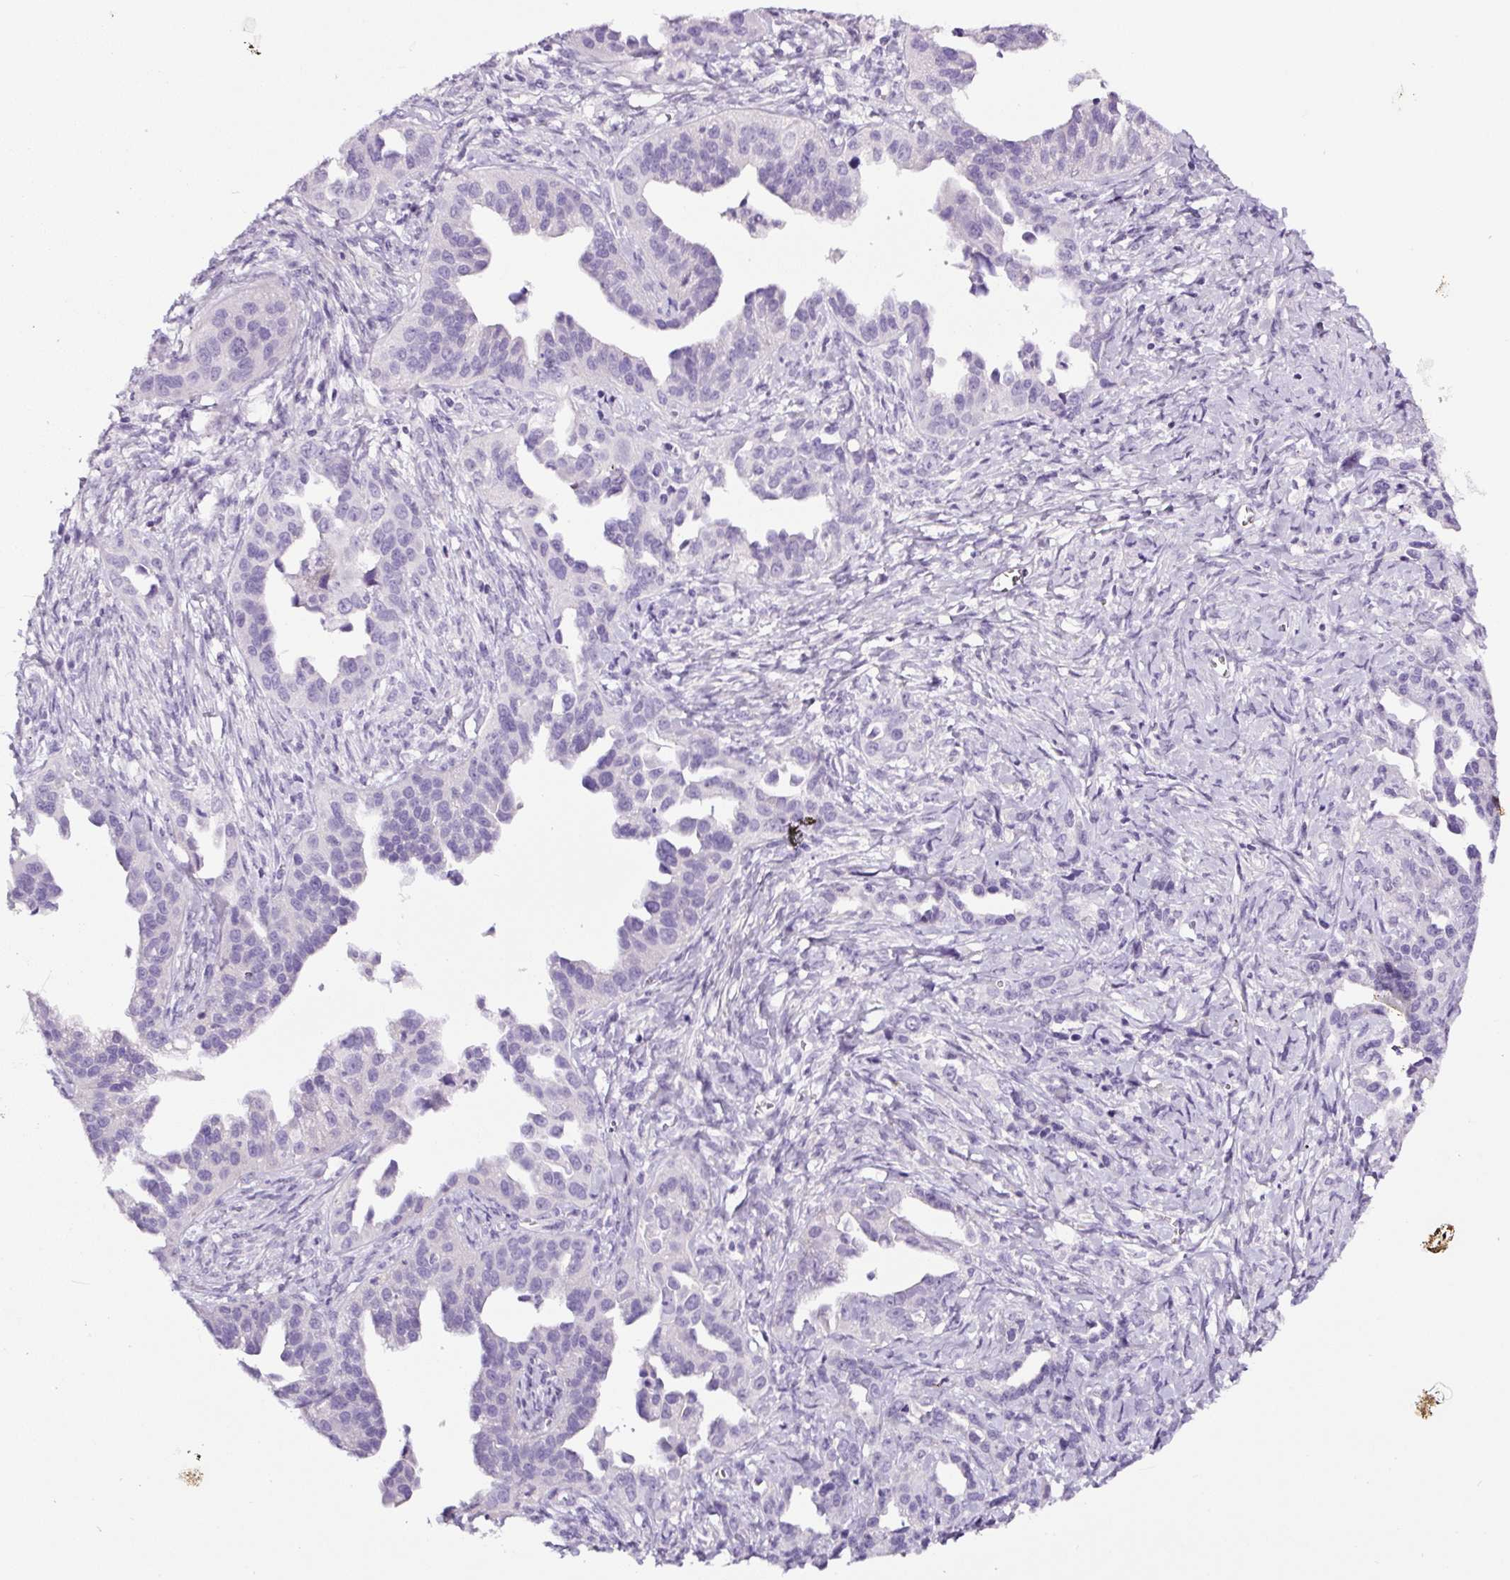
{"staining": {"intensity": "negative", "quantity": "none", "location": "none"}, "tissue": "ovarian cancer", "cell_type": "Tumor cells", "image_type": "cancer", "snomed": [{"axis": "morphology", "description": "Cystadenocarcinoma, serous, NOS"}, {"axis": "topography", "description": "Ovary"}], "caption": "Tumor cells are negative for protein expression in human ovarian cancer (serous cystadenocarcinoma).", "gene": "SP8", "patient": {"sex": "female", "age": 75}}